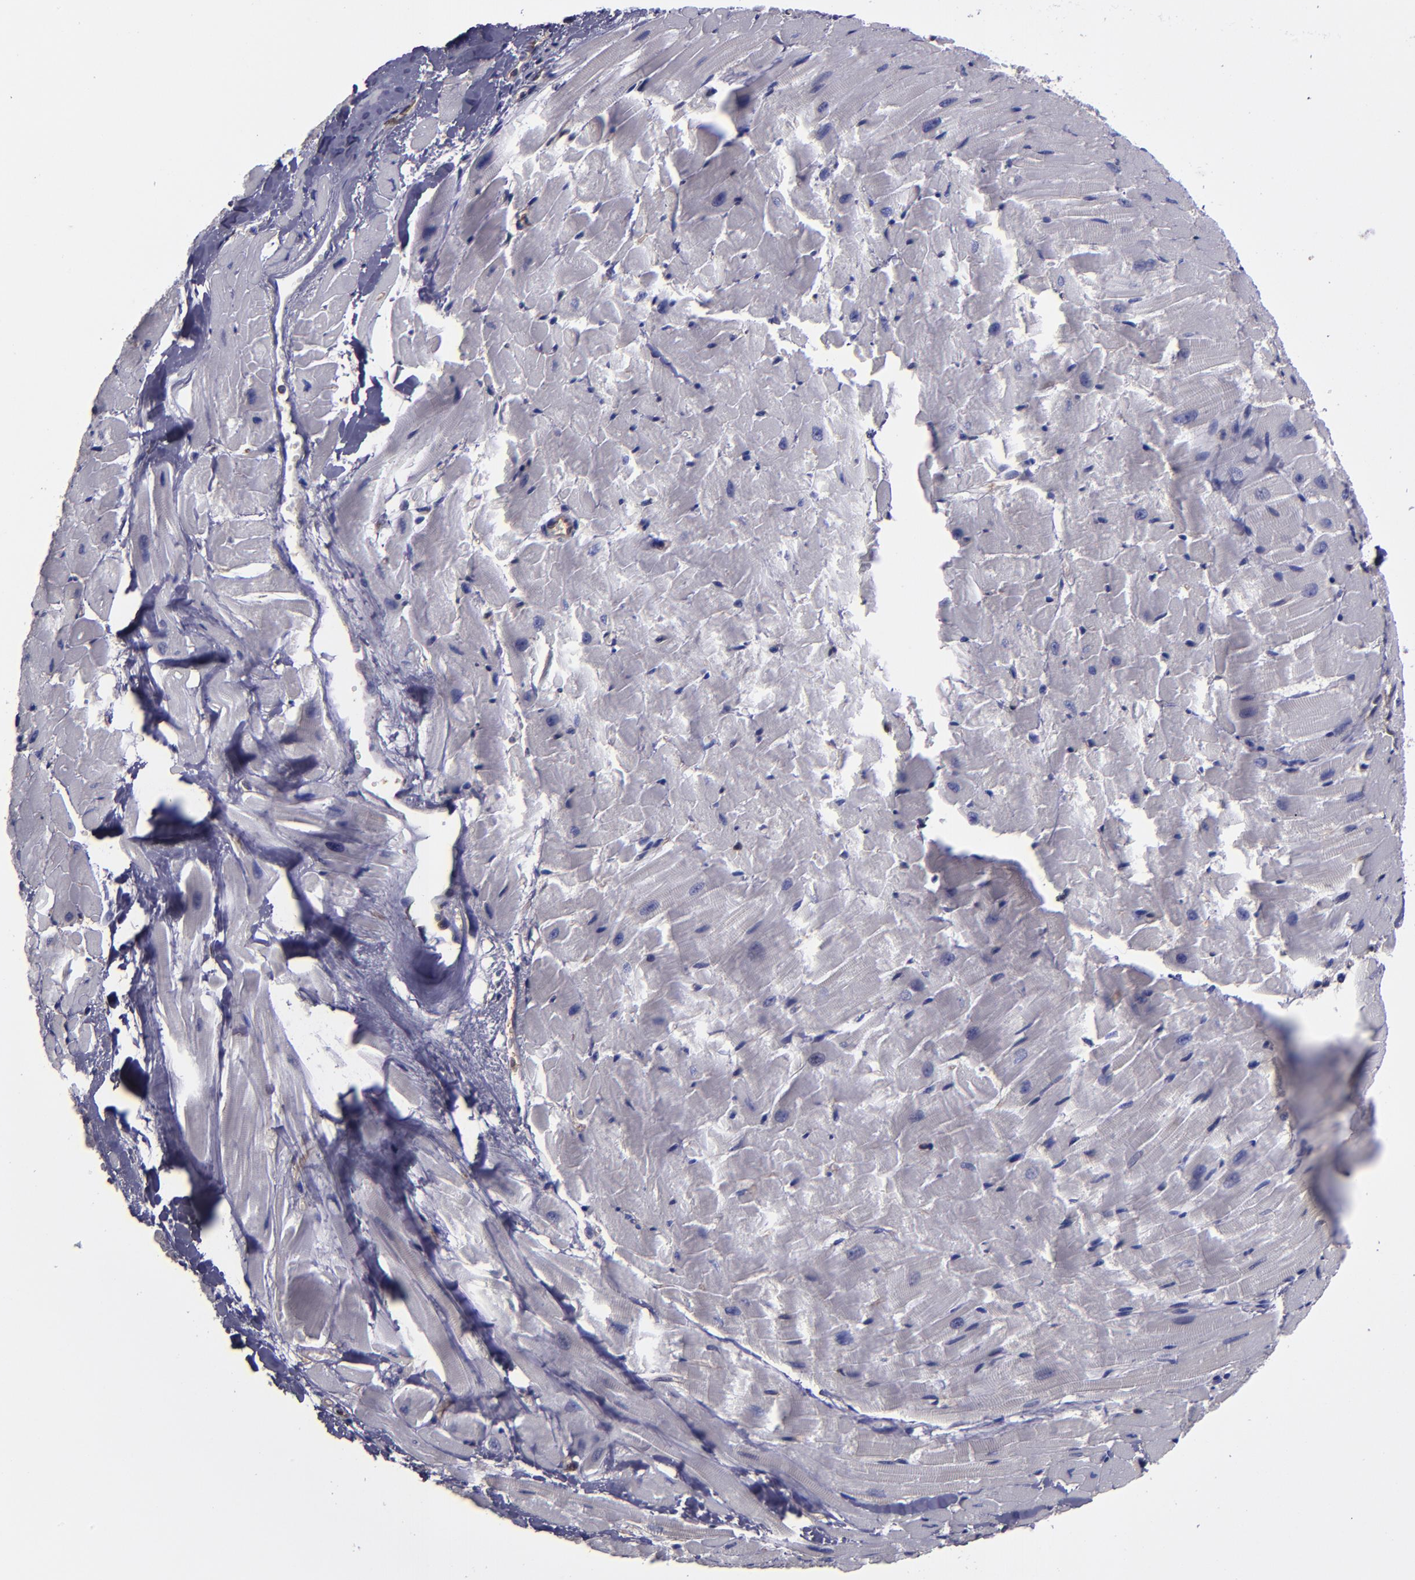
{"staining": {"intensity": "negative", "quantity": "none", "location": "none"}, "tissue": "heart muscle", "cell_type": "Cardiomyocytes", "image_type": "normal", "snomed": [{"axis": "morphology", "description": "Normal tissue, NOS"}, {"axis": "topography", "description": "Heart"}], "caption": "High magnification brightfield microscopy of benign heart muscle stained with DAB (3,3'-diaminobenzidine) (brown) and counterstained with hematoxylin (blue): cardiomyocytes show no significant staining. Nuclei are stained in blue.", "gene": "CARS1", "patient": {"sex": "female", "age": 19}}